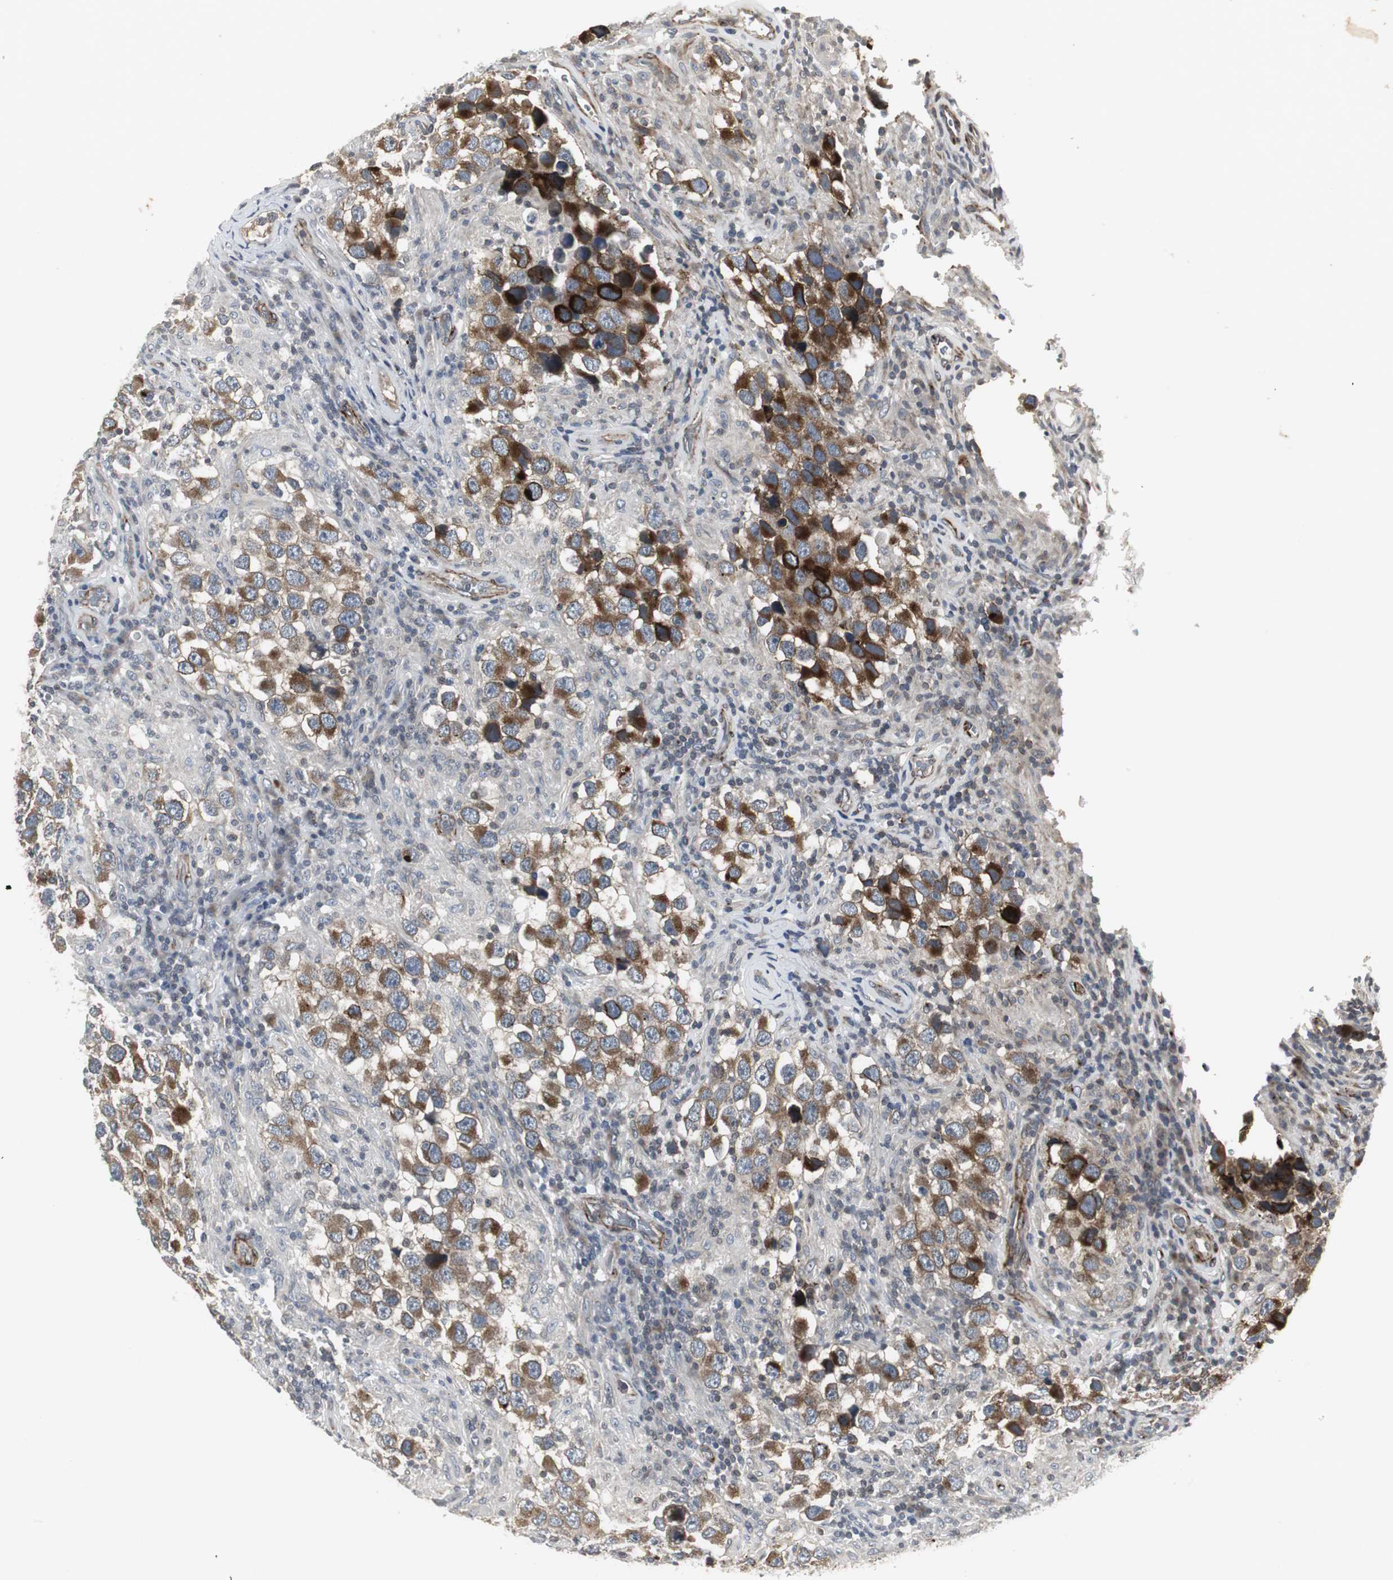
{"staining": {"intensity": "strong", "quantity": ">75%", "location": "cytoplasmic/membranous"}, "tissue": "testis cancer", "cell_type": "Tumor cells", "image_type": "cancer", "snomed": [{"axis": "morphology", "description": "Carcinoma, Embryonal, NOS"}, {"axis": "topography", "description": "Testis"}], "caption": "Testis embryonal carcinoma stained with a brown dye reveals strong cytoplasmic/membranous positive positivity in about >75% of tumor cells.", "gene": "SCYL3", "patient": {"sex": "male", "age": 21}}